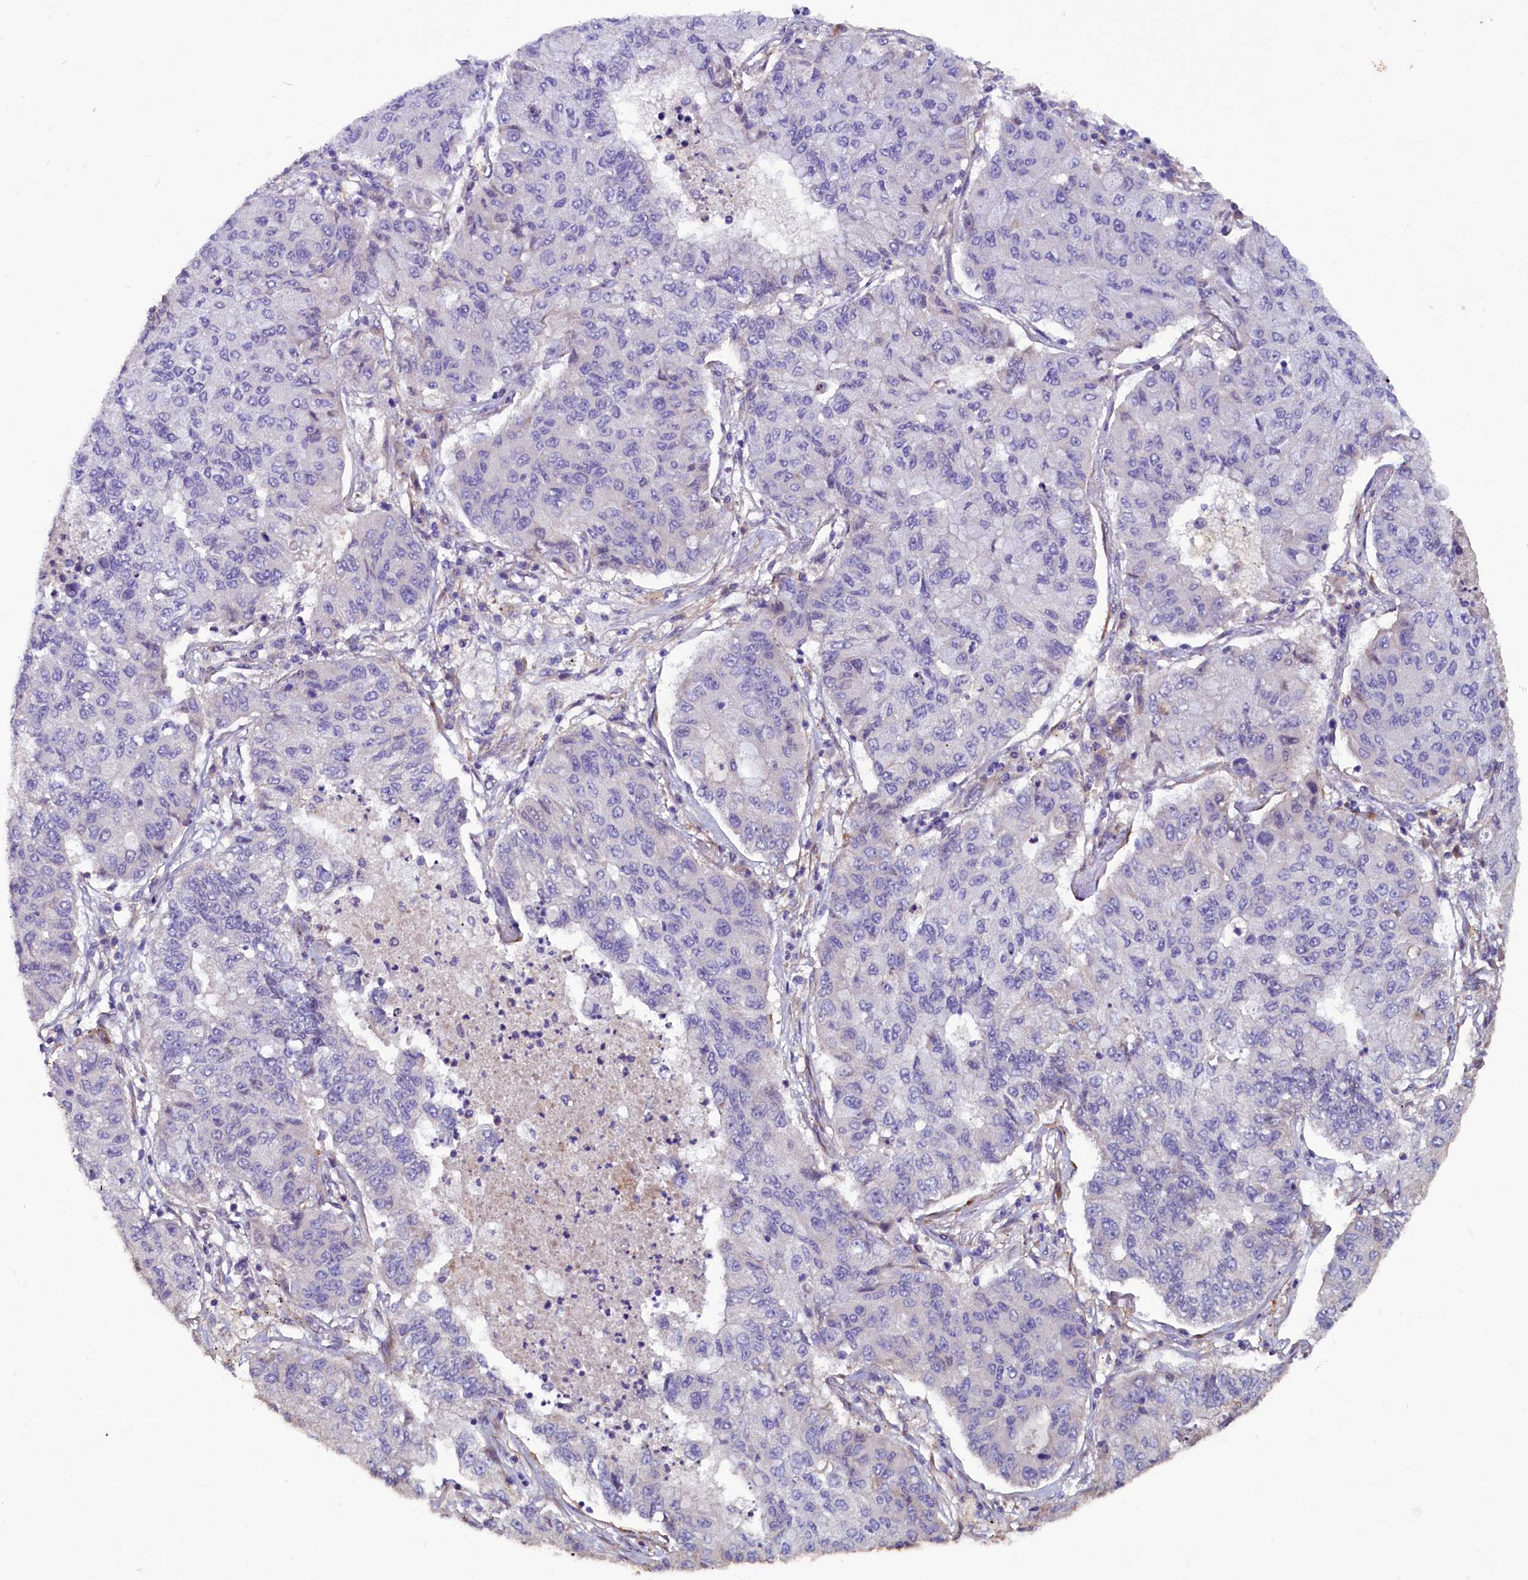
{"staining": {"intensity": "negative", "quantity": "none", "location": "none"}, "tissue": "lung cancer", "cell_type": "Tumor cells", "image_type": "cancer", "snomed": [{"axis": "morphology", "description": "Squamous cell carcinoma, NOS"}, {"axis": "topography", "description": "Lung"}], "caption": "Immunohistochemistry (IHC) micrograph of human lung squamous cell carcinoma stained for a protein (brown), which demonstrates no staining in tumor cells.", "gene": "ZNF749", "patient": {"sex": "male", "age": 74}}